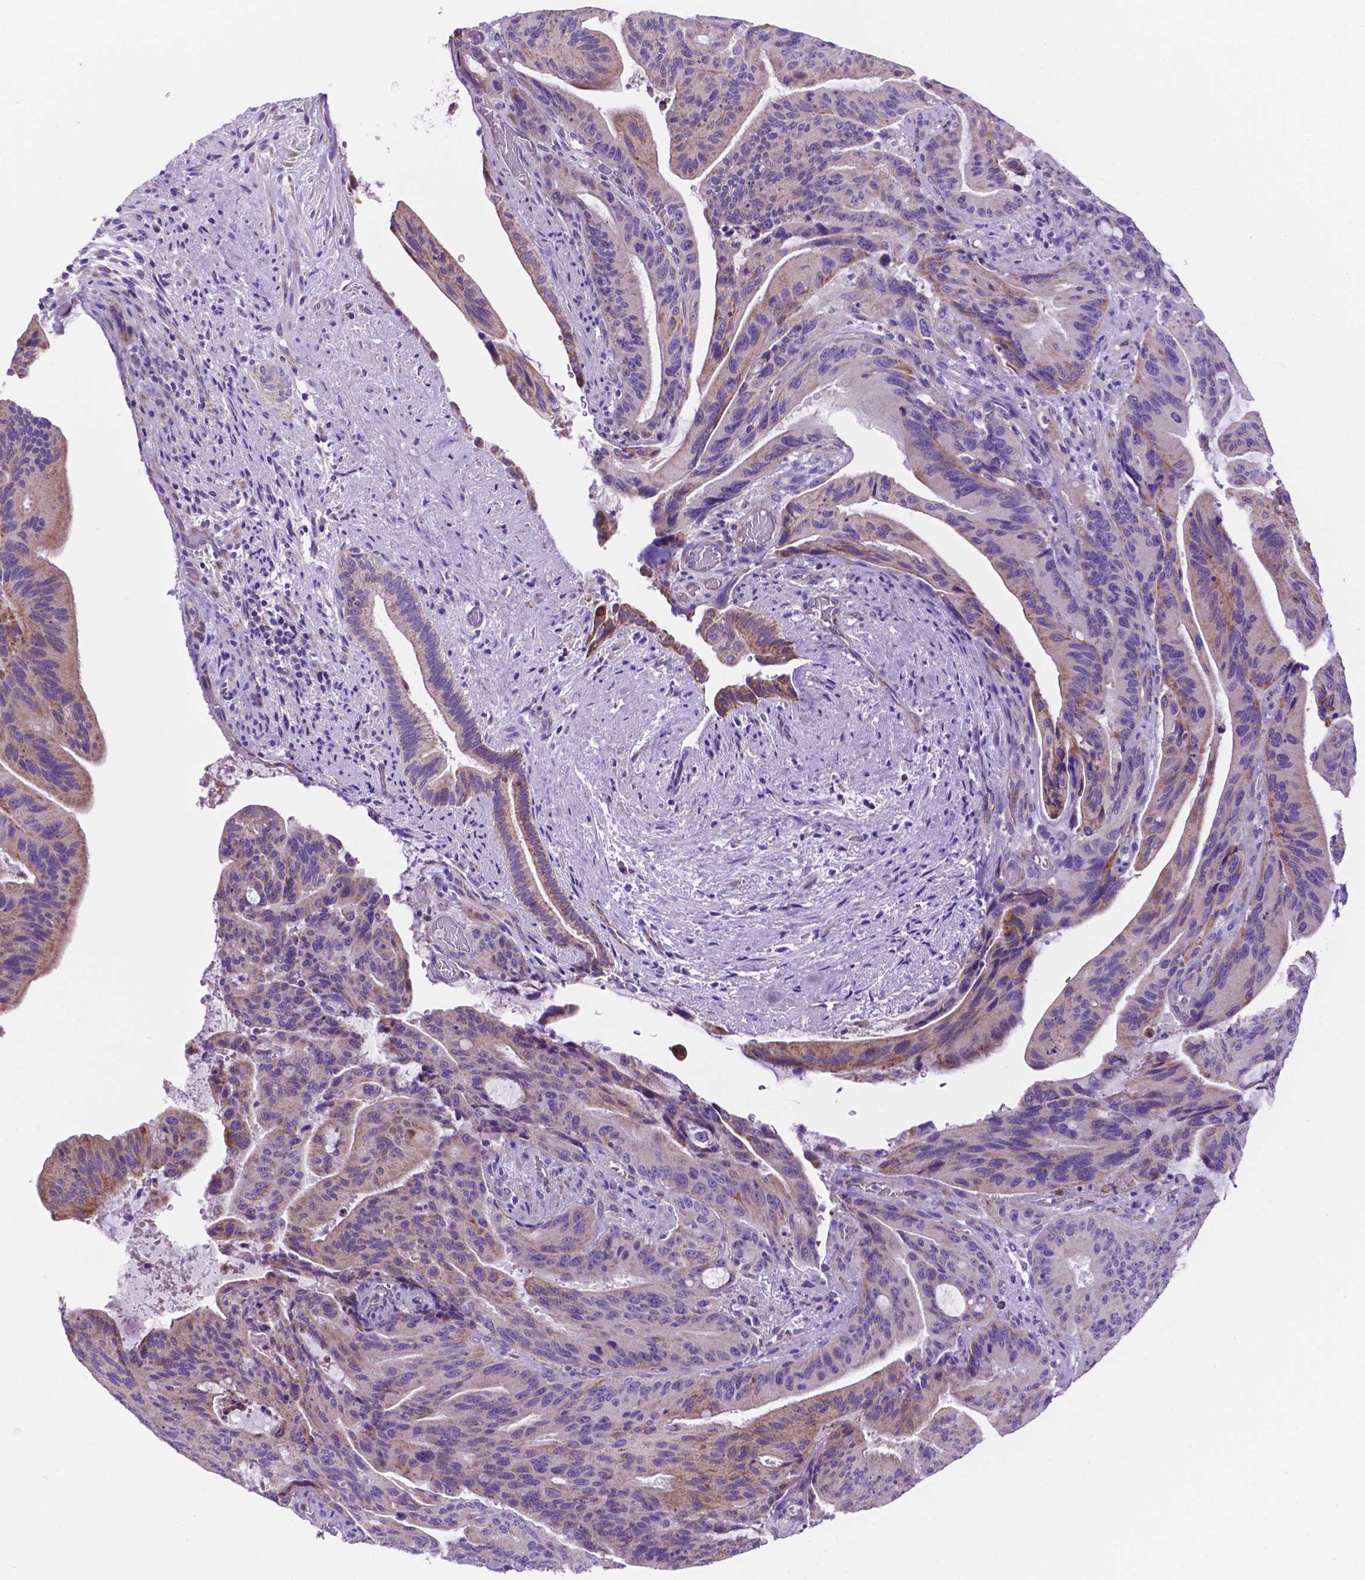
{"staining": {"intensity": "weak", "quantity": "25%-75%", "location": "cytoplasmic/membranous"}, "tissue": "liver cancer", "cell_type": "Tumor cells", "image_type": "cancer", "snomed": [{"axis": "morphology", "description": "Cholangiocarcinoma"}, {"axis": "topography", "description": "Liver"}], "caption": "Liver cholangiocarcinoma stained for a protein demonstrates weak cytoplasmic/membranous positivity in tumor cells.", "gene": "TMEM121B", "patient": {"sex": "female", "age": 73}}